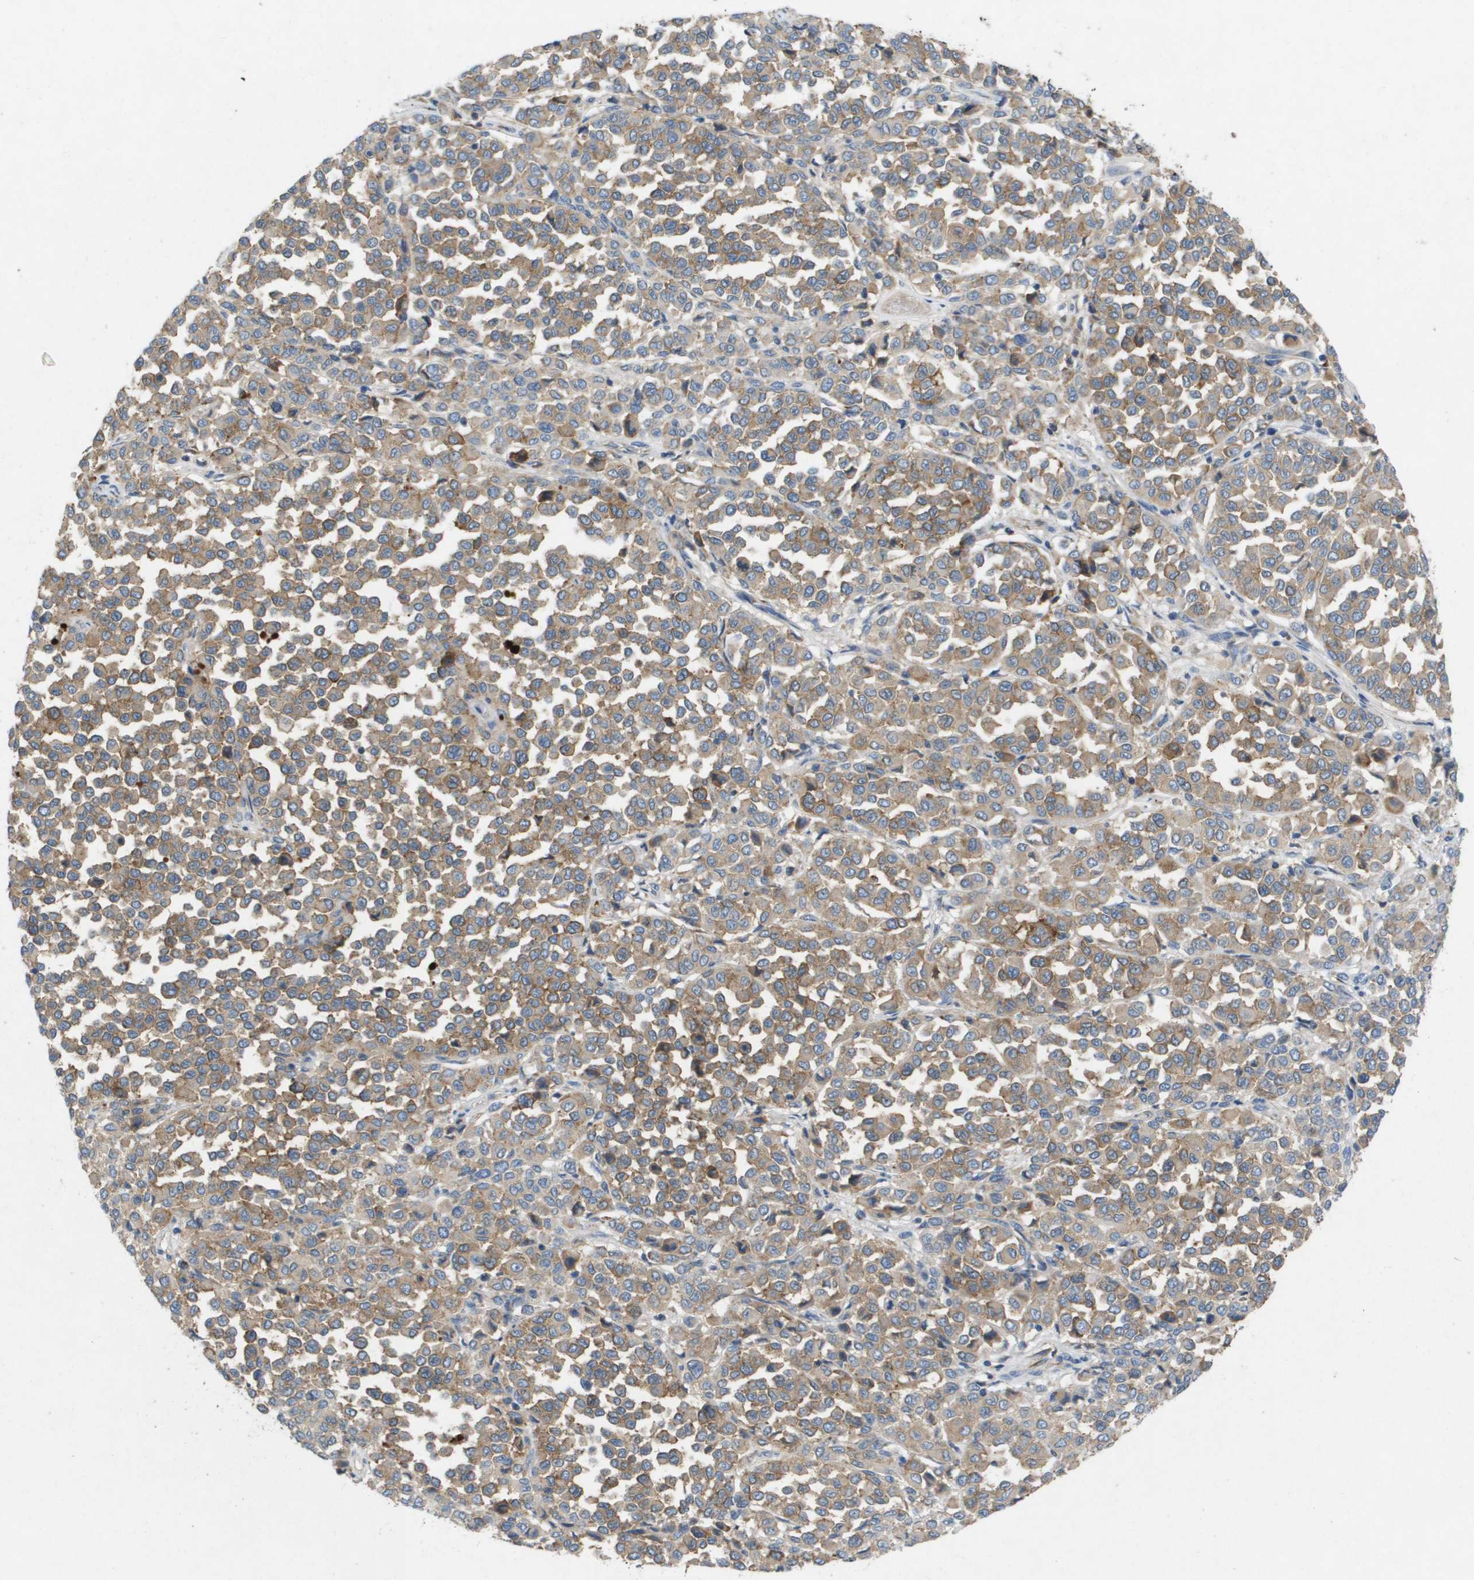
{"staining": {"intensity": "weak", "quantity": "25%-75%", "location": "cytoplasmic/membranous"}, "tissue": "melanoma", "cell_type": "Tumor cells", "image_type": "cancer", "snomed": [{"axis": "morphology", "description": "Malignant melanoma, Metastatic site"}, {"axis": "topography", "description": "Pancreas"}], "caption": "About 25%-75% of tumor cells in human malignant melanoma (metastatic site) reveal weak cytoplasmic/membranous protein staining as visualized by brown immunohistochemical staining.", "gene": "B3GNT5", "patient": {"sex": "female", "age": 30}}